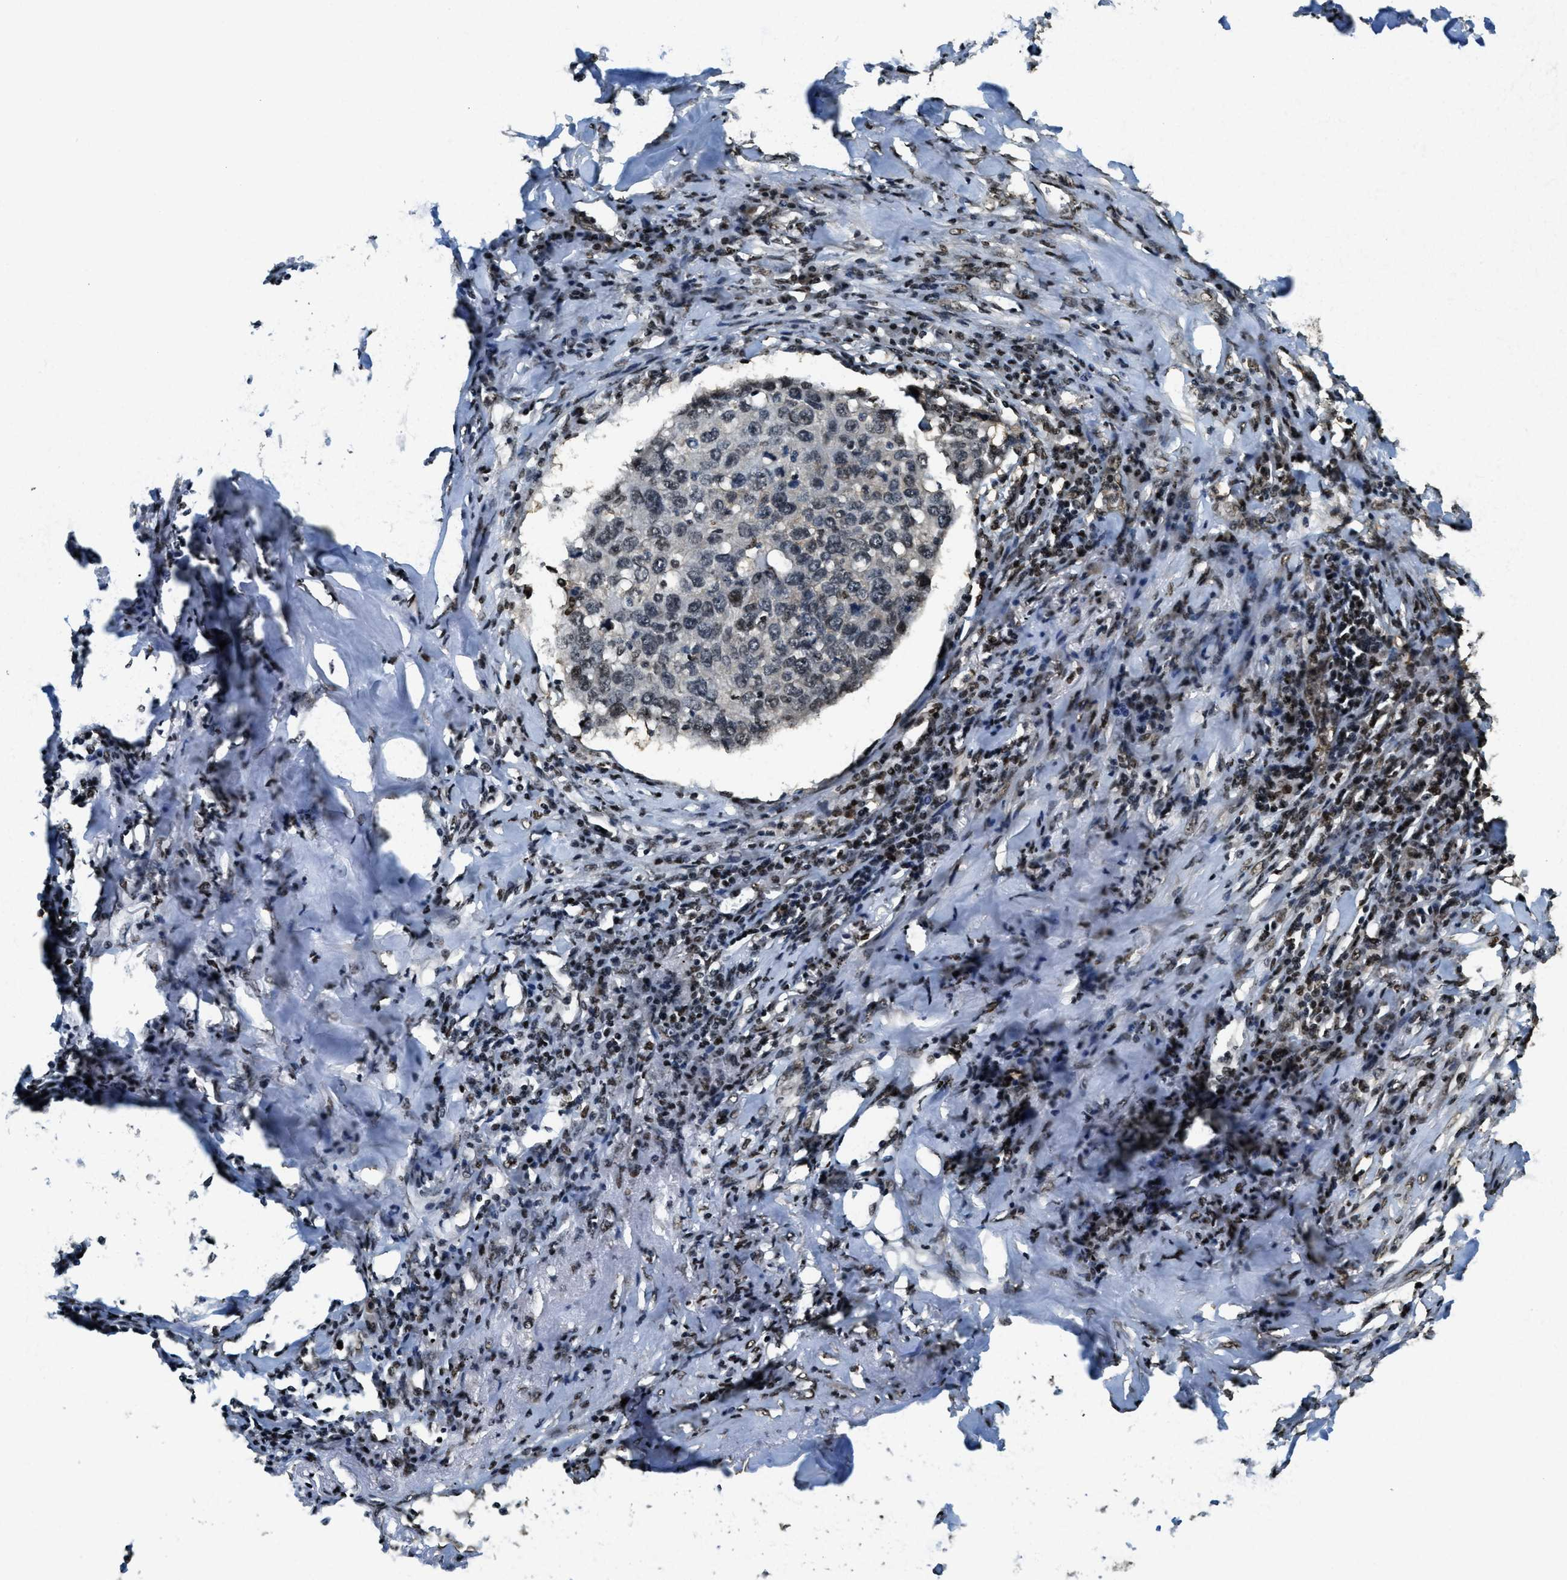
{"staining": {"intensity": "weak", "quantity": "<25%", "location": "nuclear"}, "tissue": "lung cancer", "cell_type": "Tumor cells", "image_type": "cancer", "snomed": [{"axis": "morphology", "description": "Squamous cell carcinoma, NOS"}, {"axis": "topography", "description": "Lung"}], "caption": "Immunohistochemical staining of squamous cell carcinoma (lung) shows no significant expression in tumor cells.", "gene": "SP100", "patient": {"sex": "female", "age": 63}}